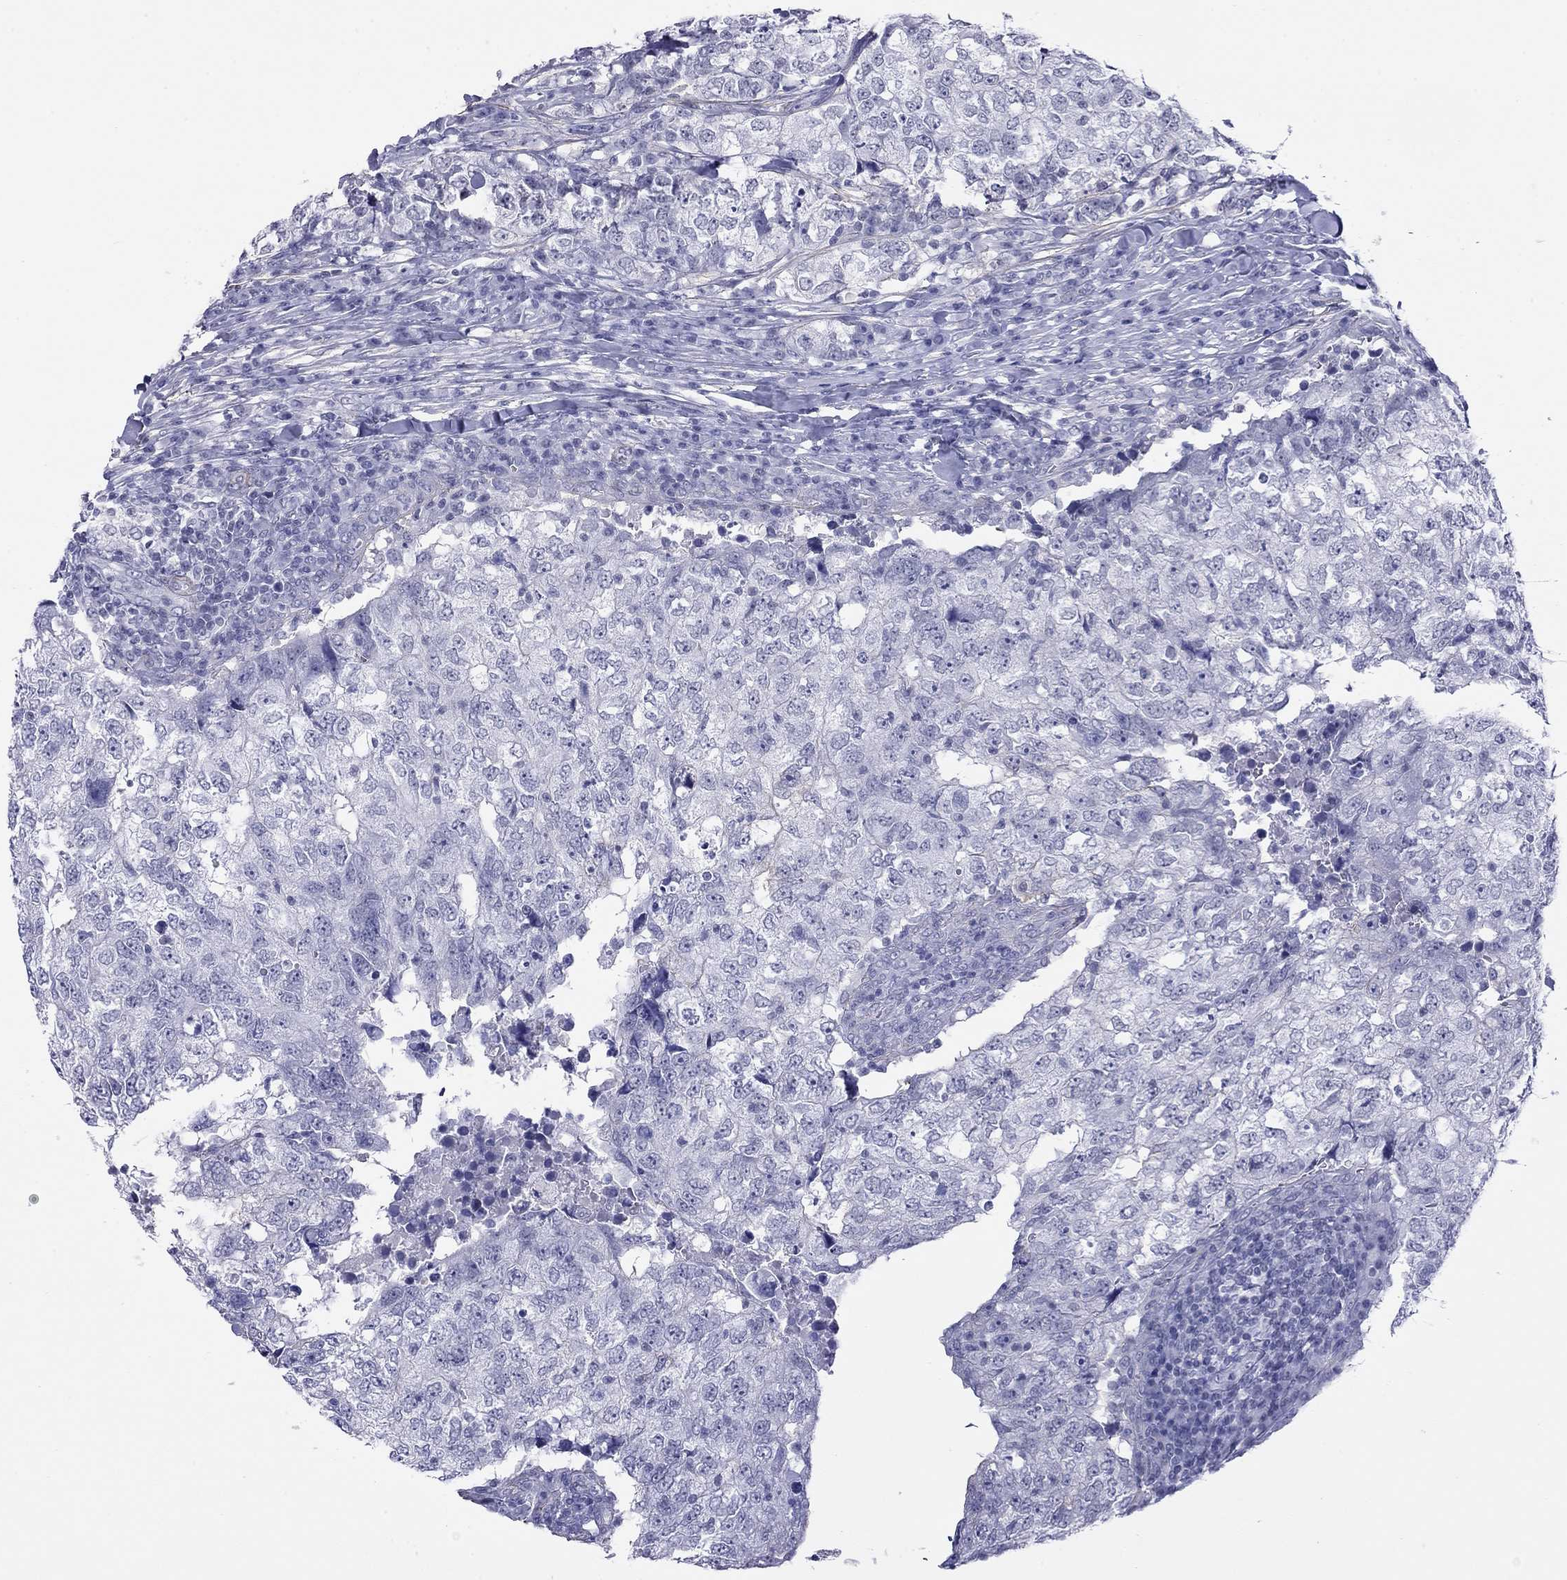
{"staining": {"intensity": "negative", "quantity": "none", "location": "none"}, "tissue": "breast cancer", "cell_type": "Tumor cells", "image_type": "cancer", "snomed": [{"axis": "morphology", "description": "Duct carcinoma"}, {"axis": "topography", "description": "Breast"}], "caption": "Immunohistochemistry (IHC) photomicrograph of neoplastic tissue: breast intraductal carcinoma stained with DAB demonstrates no significant protein positivity in tumor cells.", "gene": "MYMX", "patient": {"sex": "female", "age": 30}}